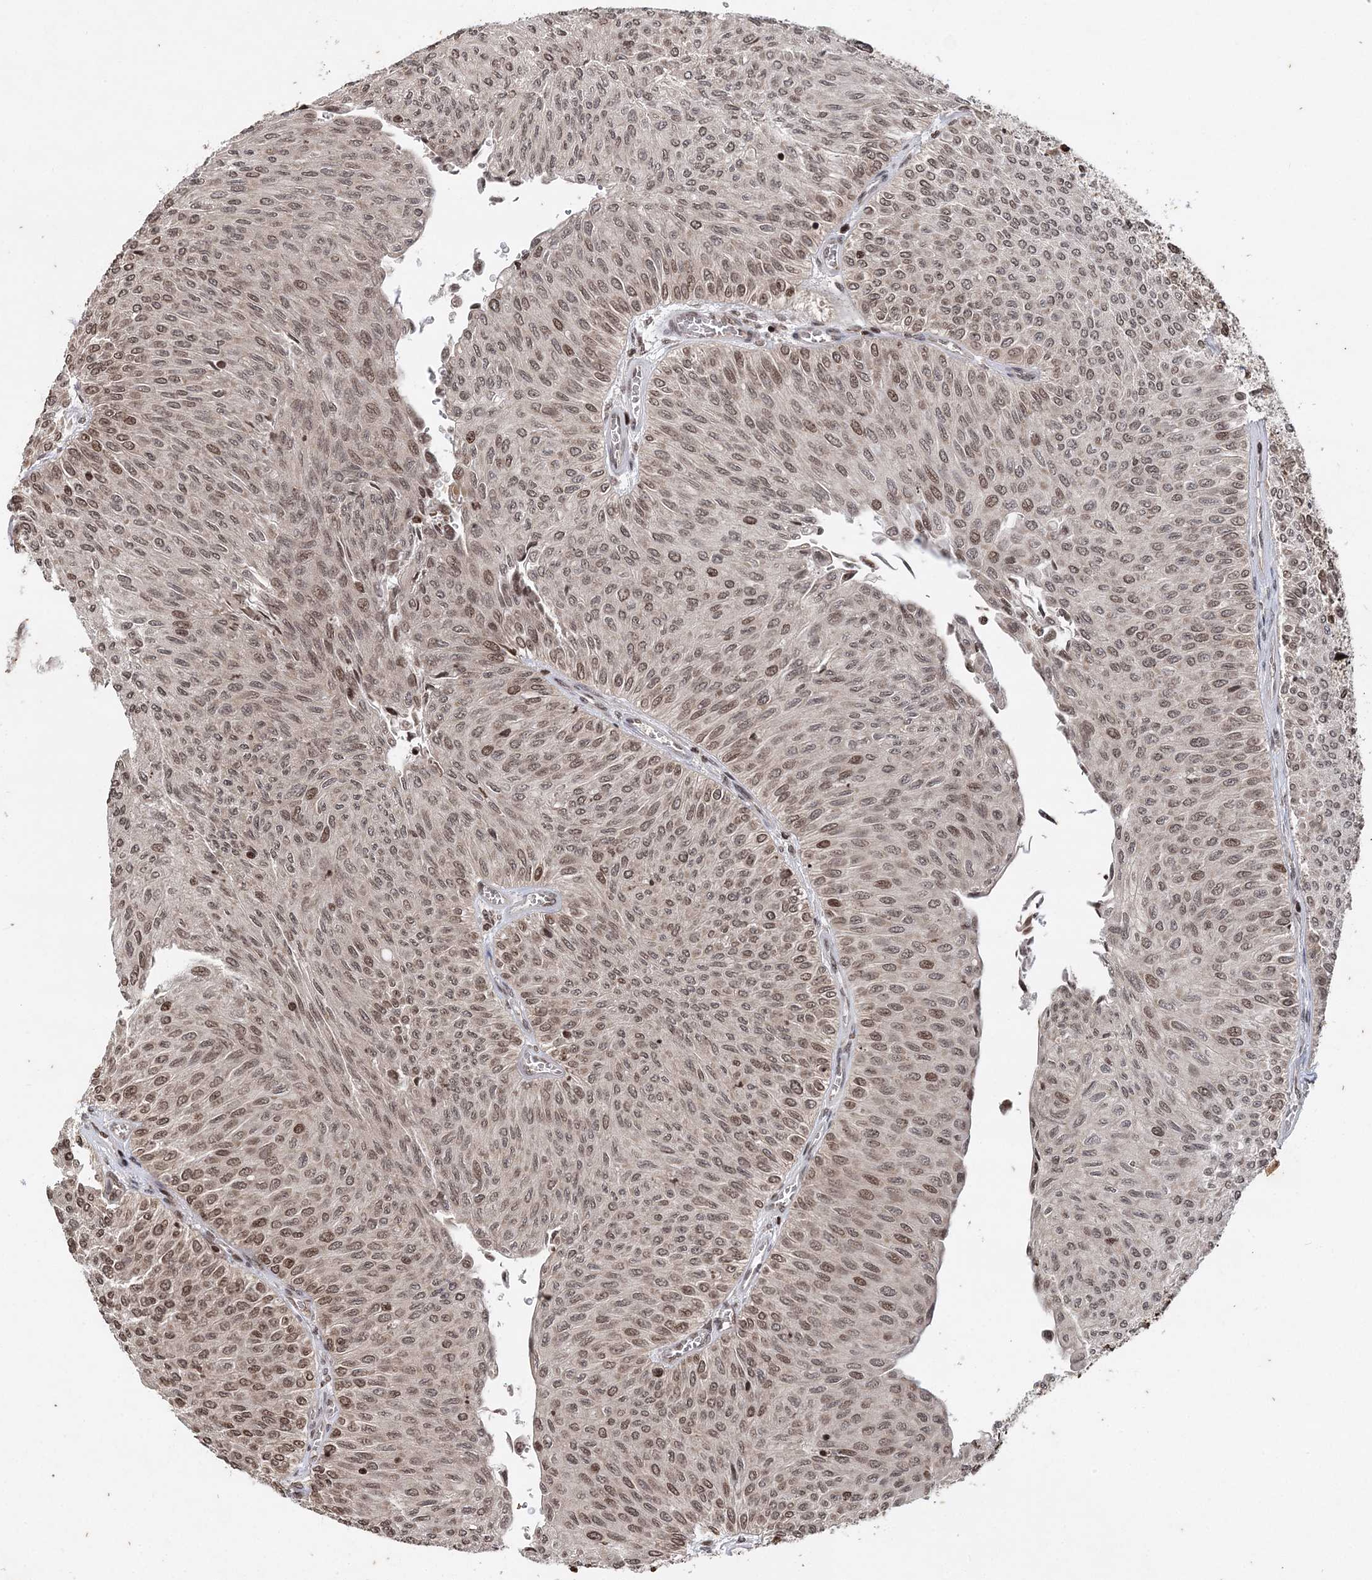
{"staining": {"intensity": "moderate", "quantity": ">75%", "location": "nuclear"}, "tissue": "urothelial cancer", "cell_type": "Tumor cells", "image_type": "cancer", "snomed": [{"axis": "morphology", "description": "Urothelial carcinoma, Low grade"}, {"axis": "topography", "description": "Urinary bladder"}], "caption": "There is medium levels of moderate nuclear positivity in tumor cells of low-grade urothelial carcinoma, as demonstrated by immunohistochemical staining (brown color).", "gene": "NEDD9", "patient": {"sex": "male", "age": 78}}